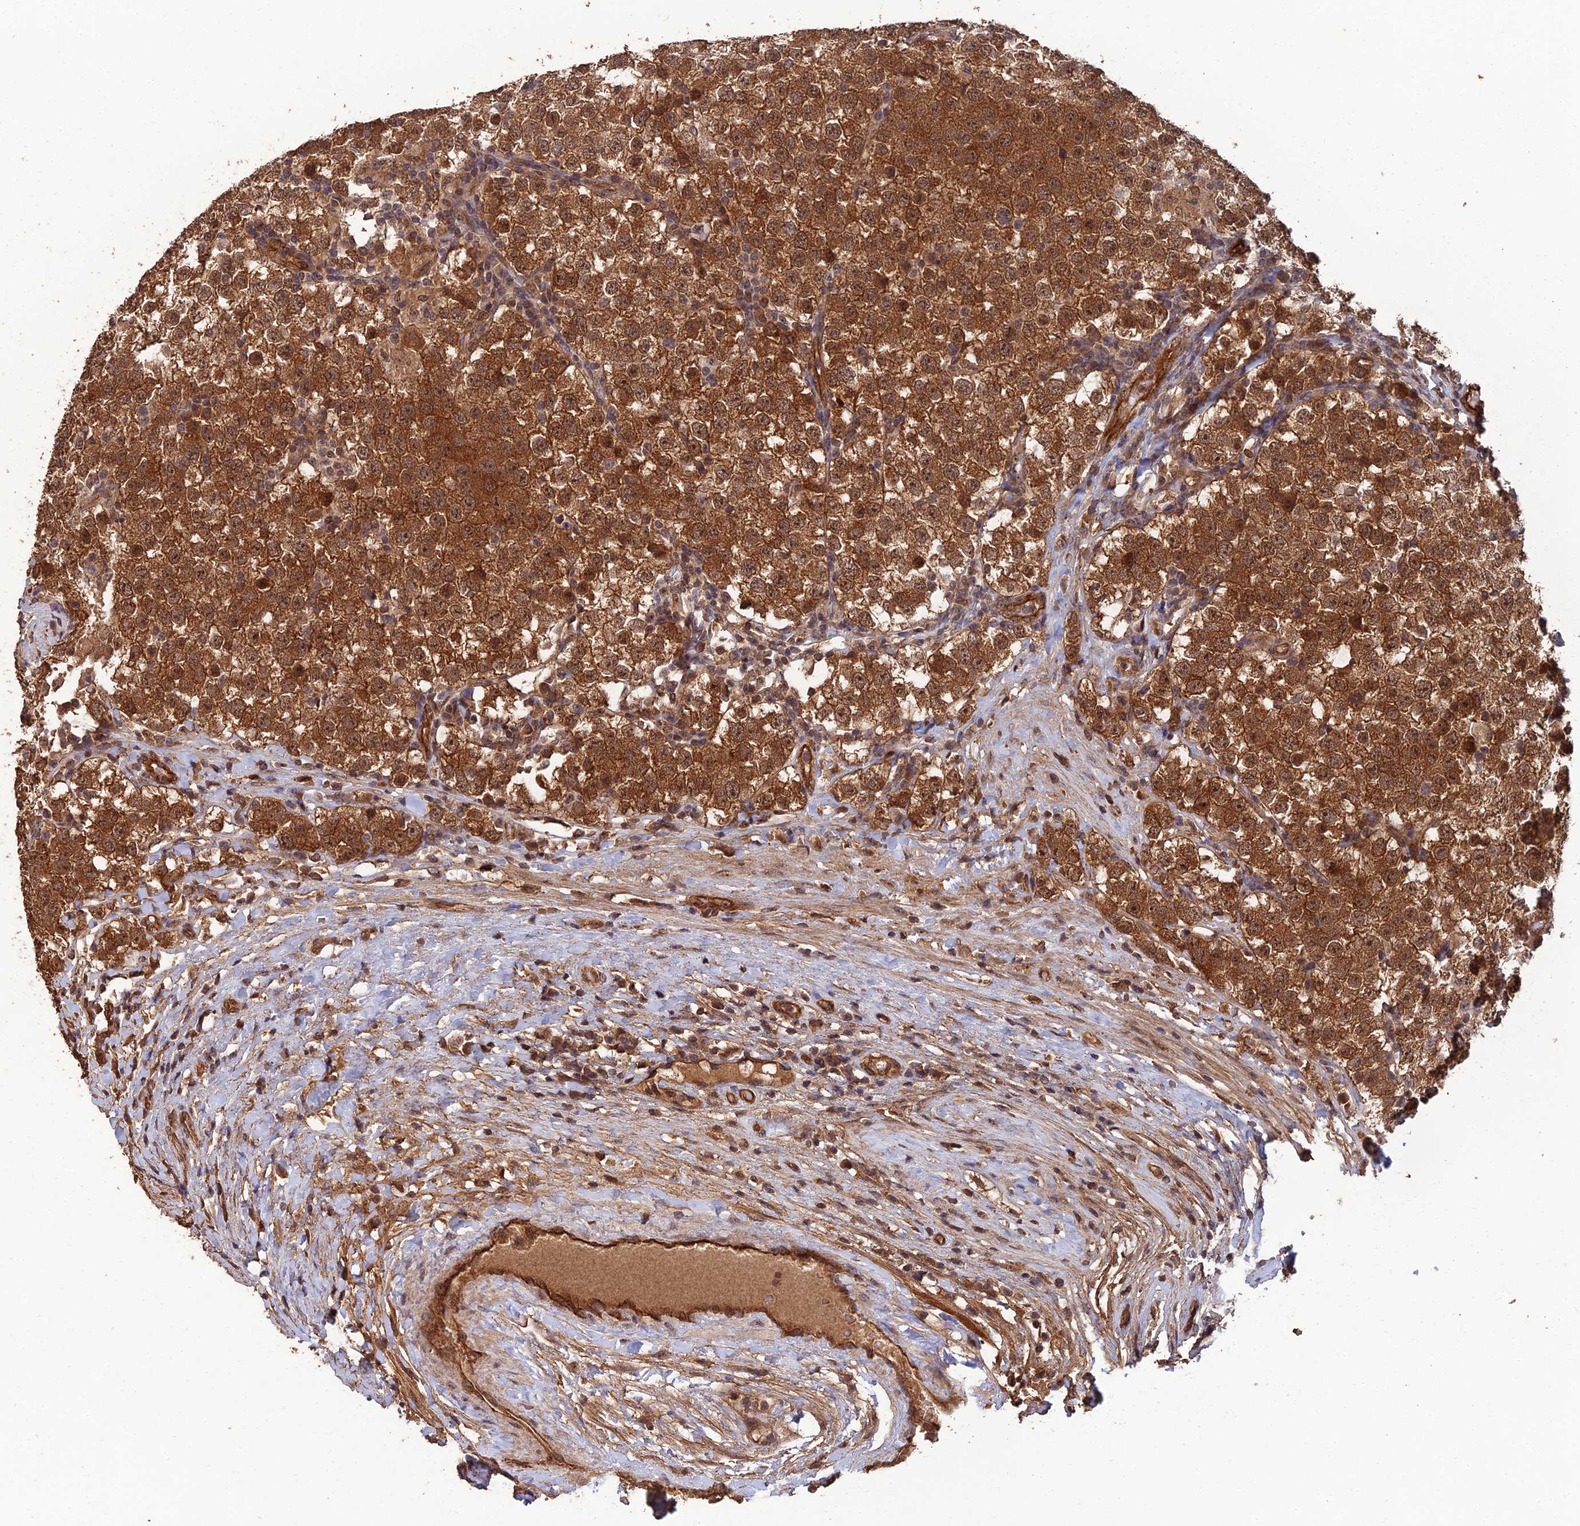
{"staining": {"intensity": "strong", "quantity": ">75%", "location": "cytoplasmic/membranous,nuclear"}, "tissue": "testis cancer", "cell_type": "Tumor cells", "image_type": "cancer", "snomed": [{"axis": "morphology", "description": "Seminoma, NOS"}, {"axis": "topography", "description": "Testis"}], "caption": "DAB (3,3'-diaminobenzidine) immunohistochemical staining of testis cancer (seminoma) shows strong cytoplasmic/membranous and nuclear protein expression in approximately >75% of tumor cells.", "gene": "RALGAPA2", "patient": {"sex": "male", "age": 34}}